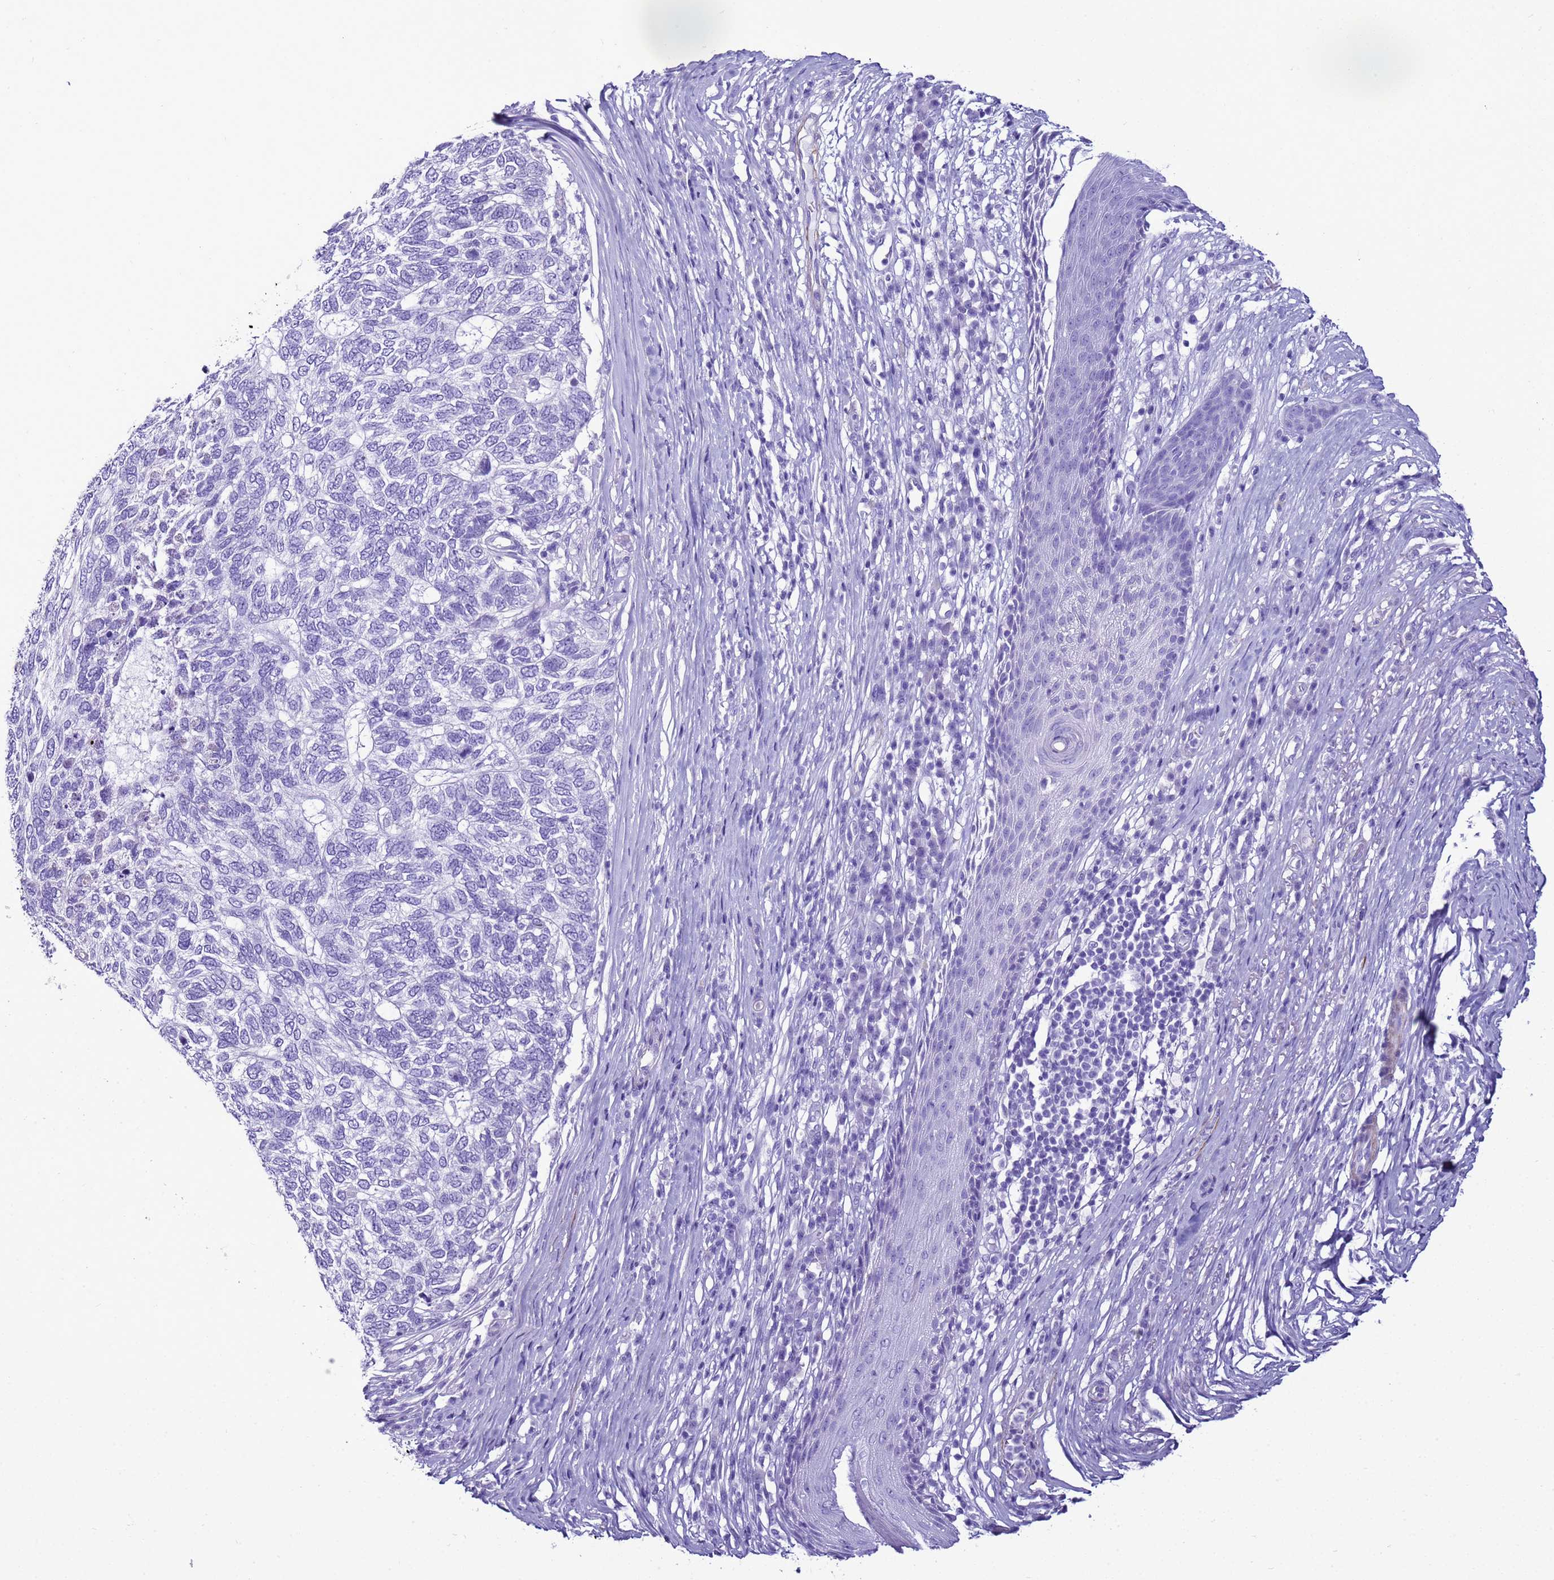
{"staining": {"intensity": "negative", "quantity": "none", "location": "none"}, "tissue": "skin cancer", "cell_type": "Tumor cells", "image_type": "cancer", "snomed": [{"axis": "morphology", "description": "Basal cell carcinoma"}, {"axis": "topography", "description": "Skin"}], "caption": "The immunohistochemistry micrograph has no significant staining in tumor cells of skin cancer tissue.", "gene": "LCMT1", "patient": {"sex": "female", "age": 65}}